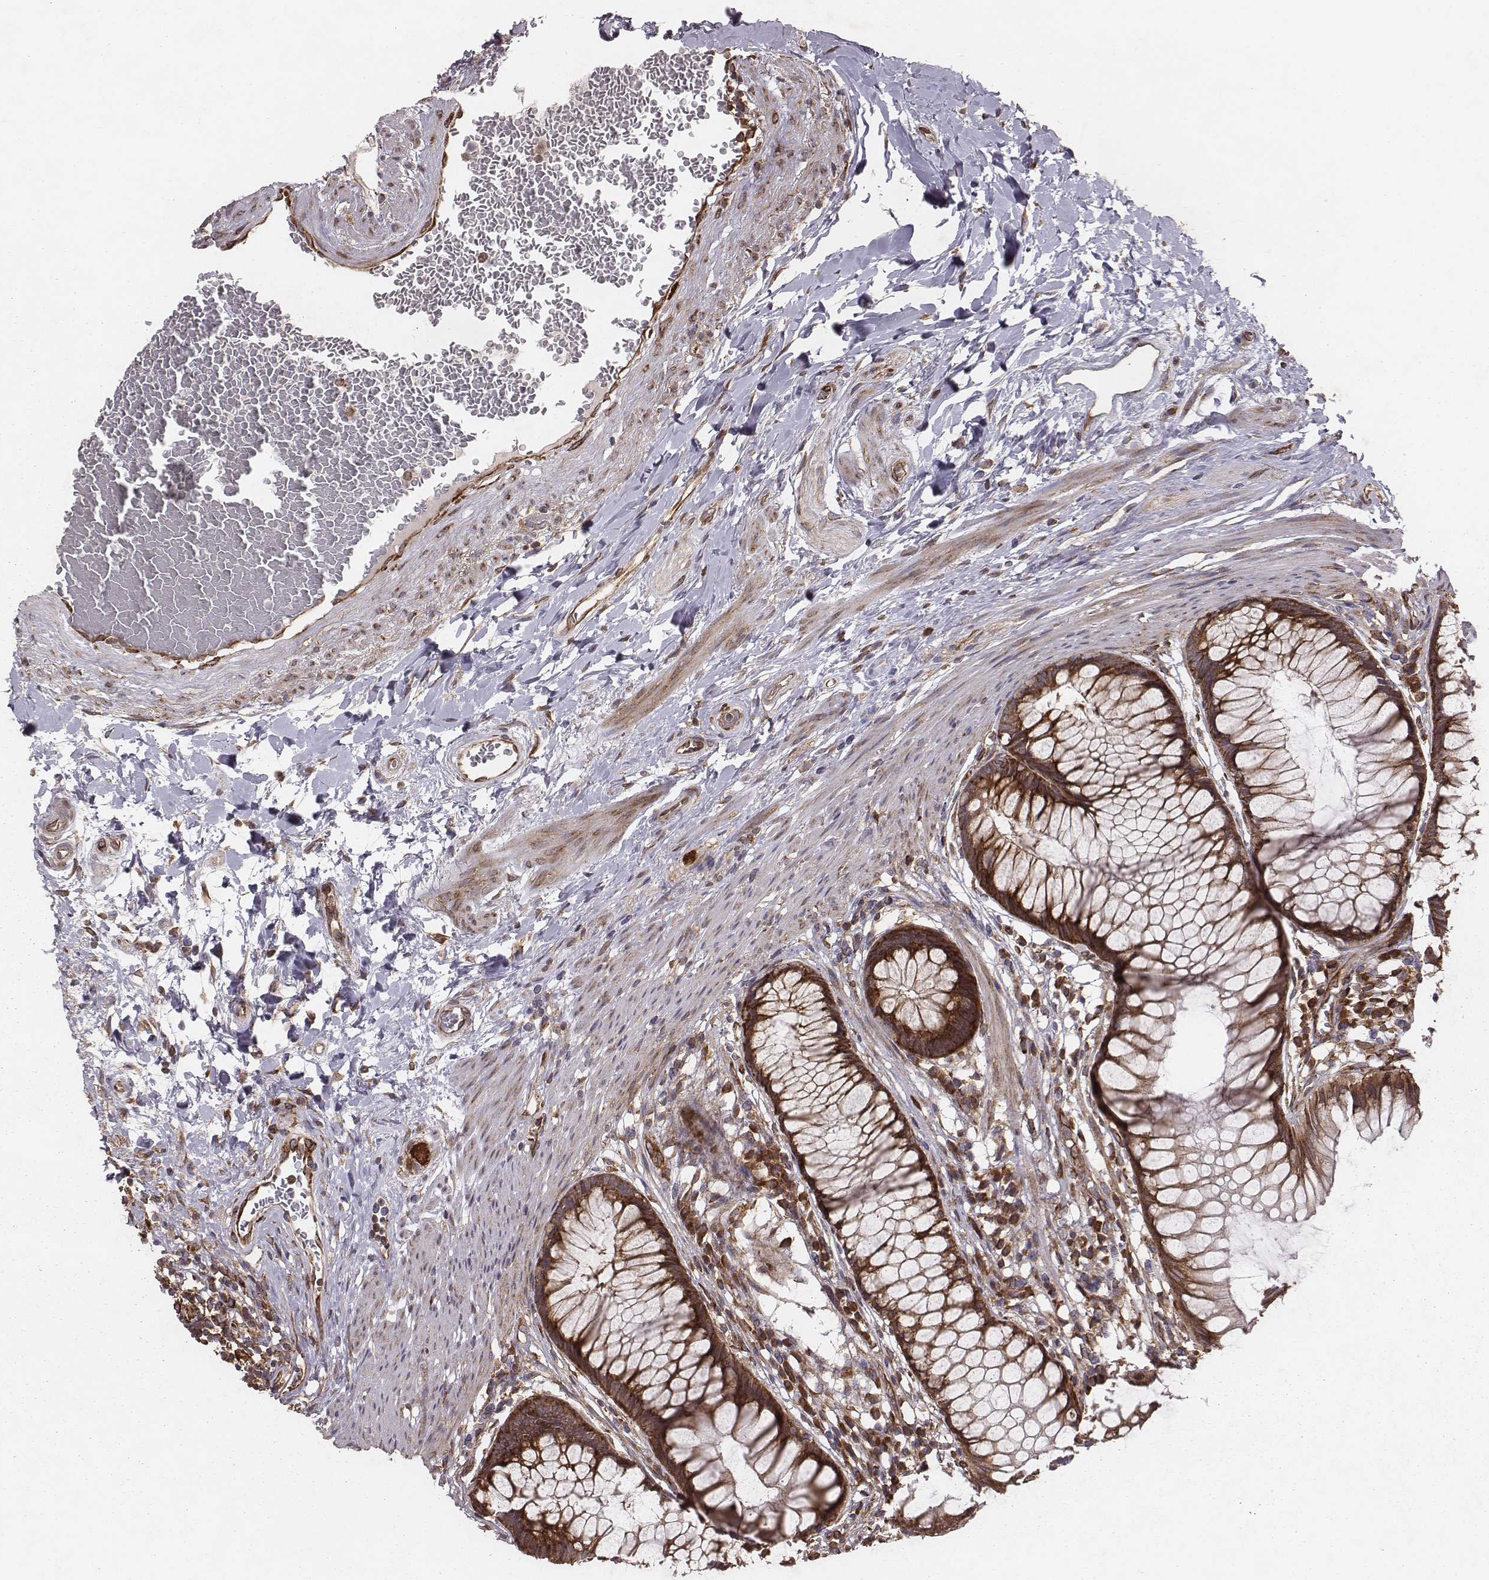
{"staining": {"intensity": "strong", "quantity": ">75%", "location": "cytoplasmic/membranous"}, "tissue": "rectum", "cell_type": "Glandular cells", "image_type": "normal", "snomed": [{"axis": "morphology", "description": "Normal tissue, NOS"}, {"axis": "topography", "description": "Smooth muscle"}, {"axis": "topography", "description": "Rectum"}], "caption": "Rectum stained for a protein (brown) reveals strong cytoplasmic/membranous positive positivity in approximately >75% of glandular cells.", "gene": "TXLNA", "patient": {"sex": "male", "age": 53}}